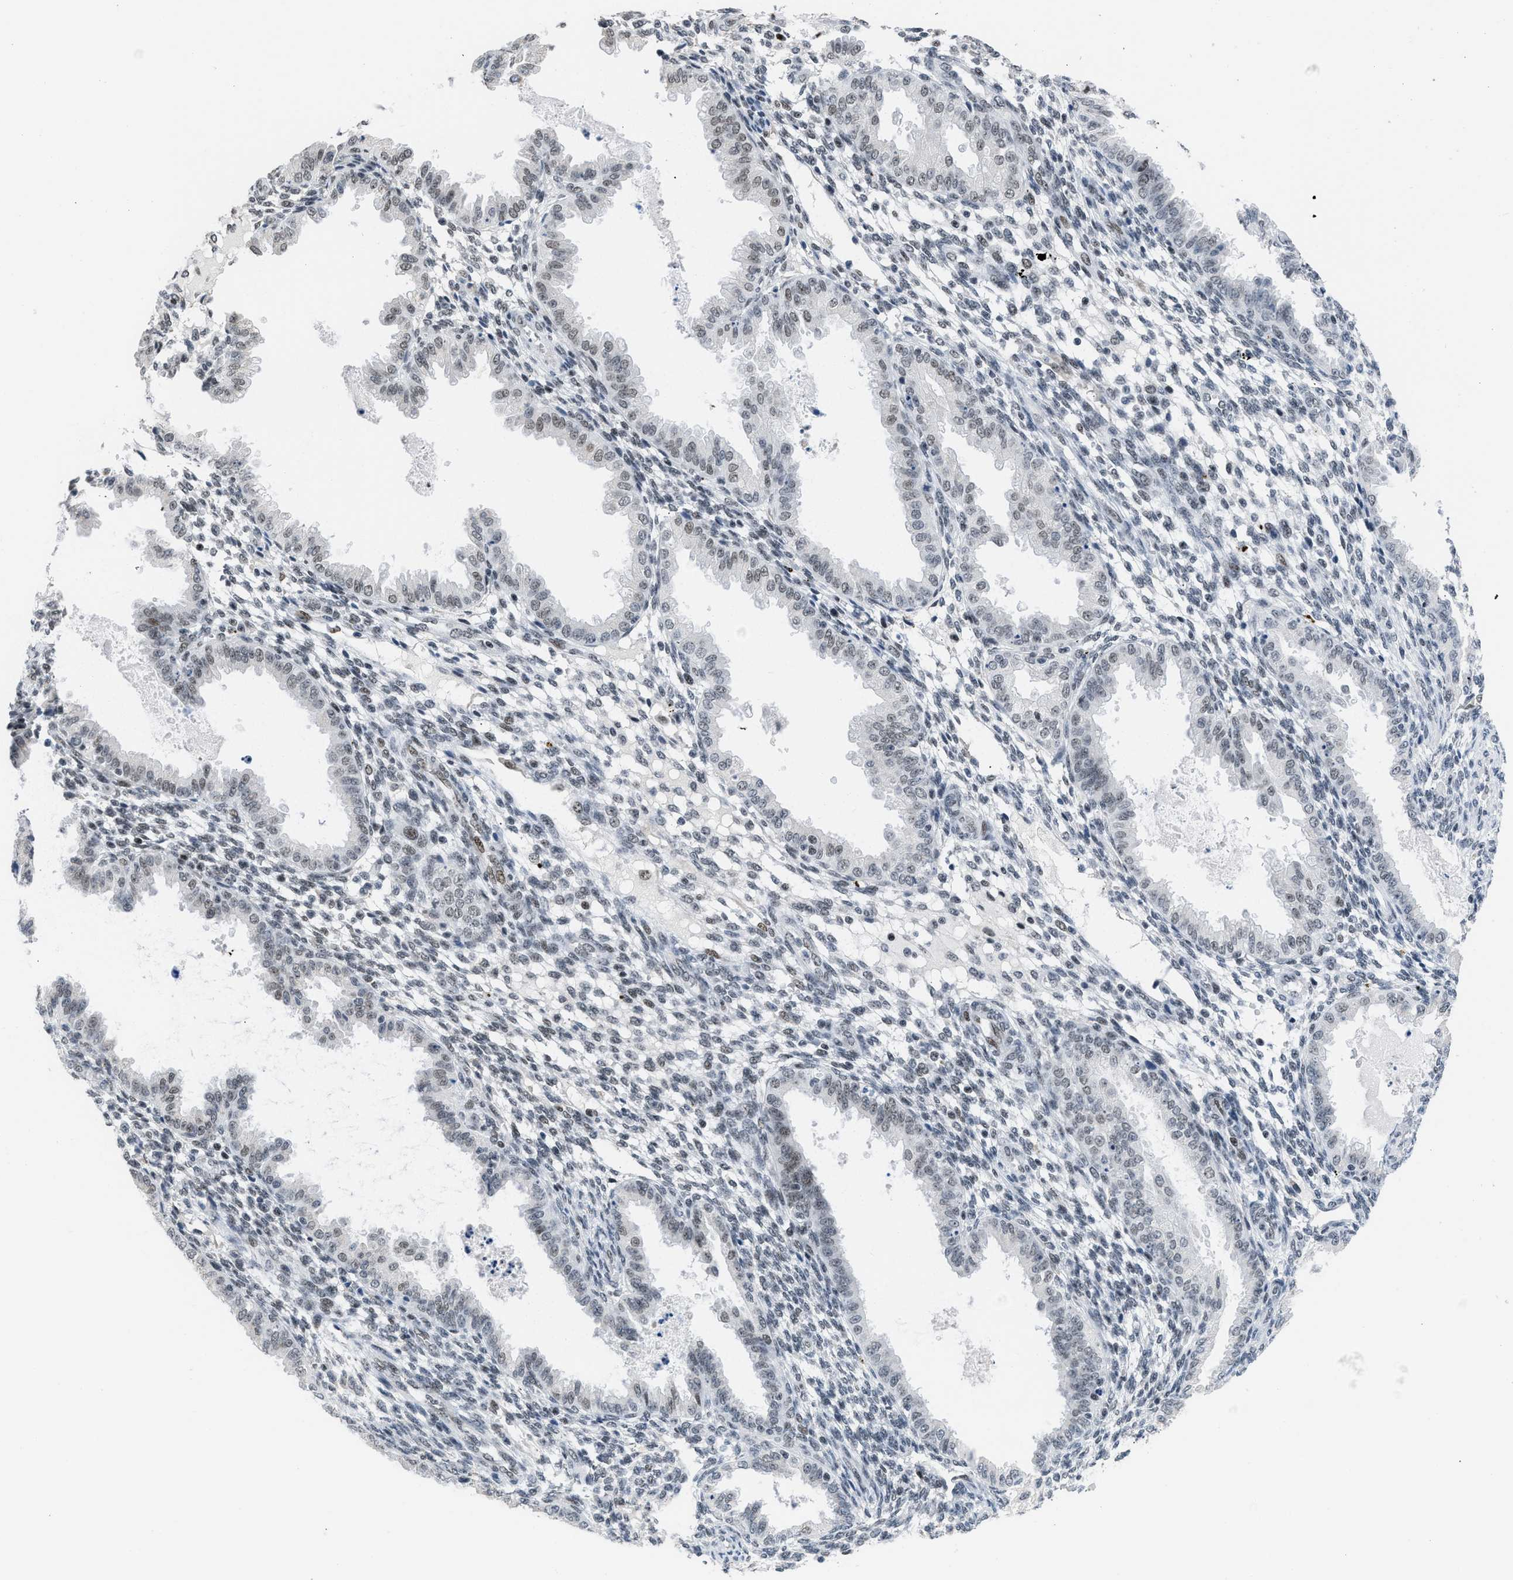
{"staining": {"intensity": "weak", "quantity": "25%-75%", "location": "nuclear"}, "tissue": "endometrium", "cell_type": "Cells in endometrial stroma", "image_type": "normal", "snomed": [{"axis": "morphology", "description": "Normal tissue, NOS"}, {"axis": "topography", "description": "Endometrium"}], "caption": "A high-resolution histopathology image shows immunohistochemistry staining of unremarkable endometrium, which exhibits weak nuclear positivity in approximately 25%-75% of cells in endometrial stroma. The staining is performed using DAB brown chromogen to label protein expression. The nuclei are counter-stained blue using hematoxylin.", "gene": "TERF2IP", "patient": {"sex": "female", "age": 33}}